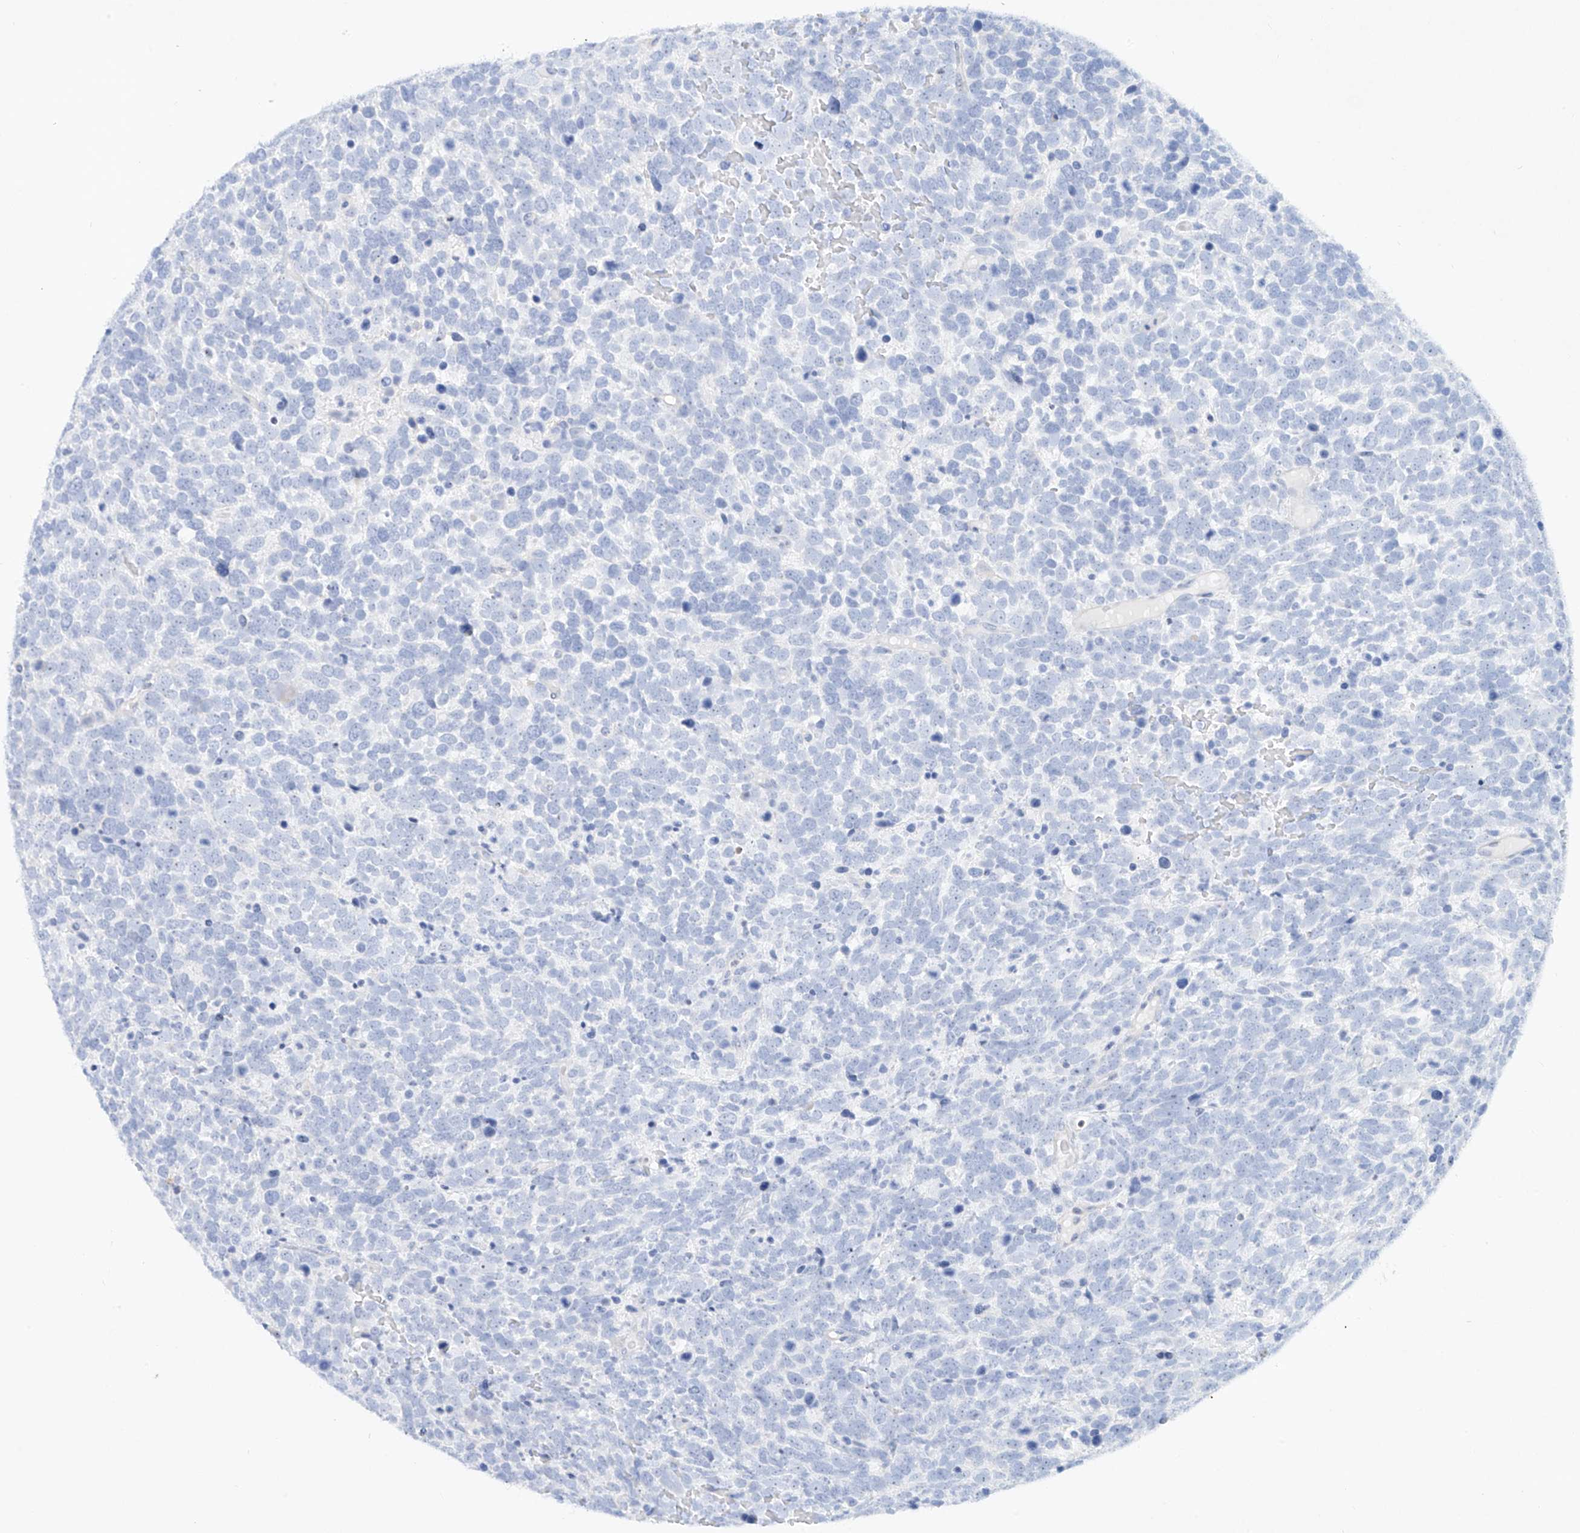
{"staining": {"intensity": "negative", "quantity": "none", "location": "none"}, "tissue": "urothelial cancer", "cell_type": "Tumor cells", "image_type": "cancer", "snomed": [{"axis": "morphology", "description": "Urothelial carcinoma, High grade"}, {"axis": "topography", "description": "Urinary bladder"}], "caption": "Immunohistochemistry histopathology image of neoplastic tissue: urothelial cancer stained with DAB (3,3'-diaminobenzidine) displays no significant protein staining in tumor cells.", "gene": "SNU13", "patient": {"sex": "female", "age": 82}}